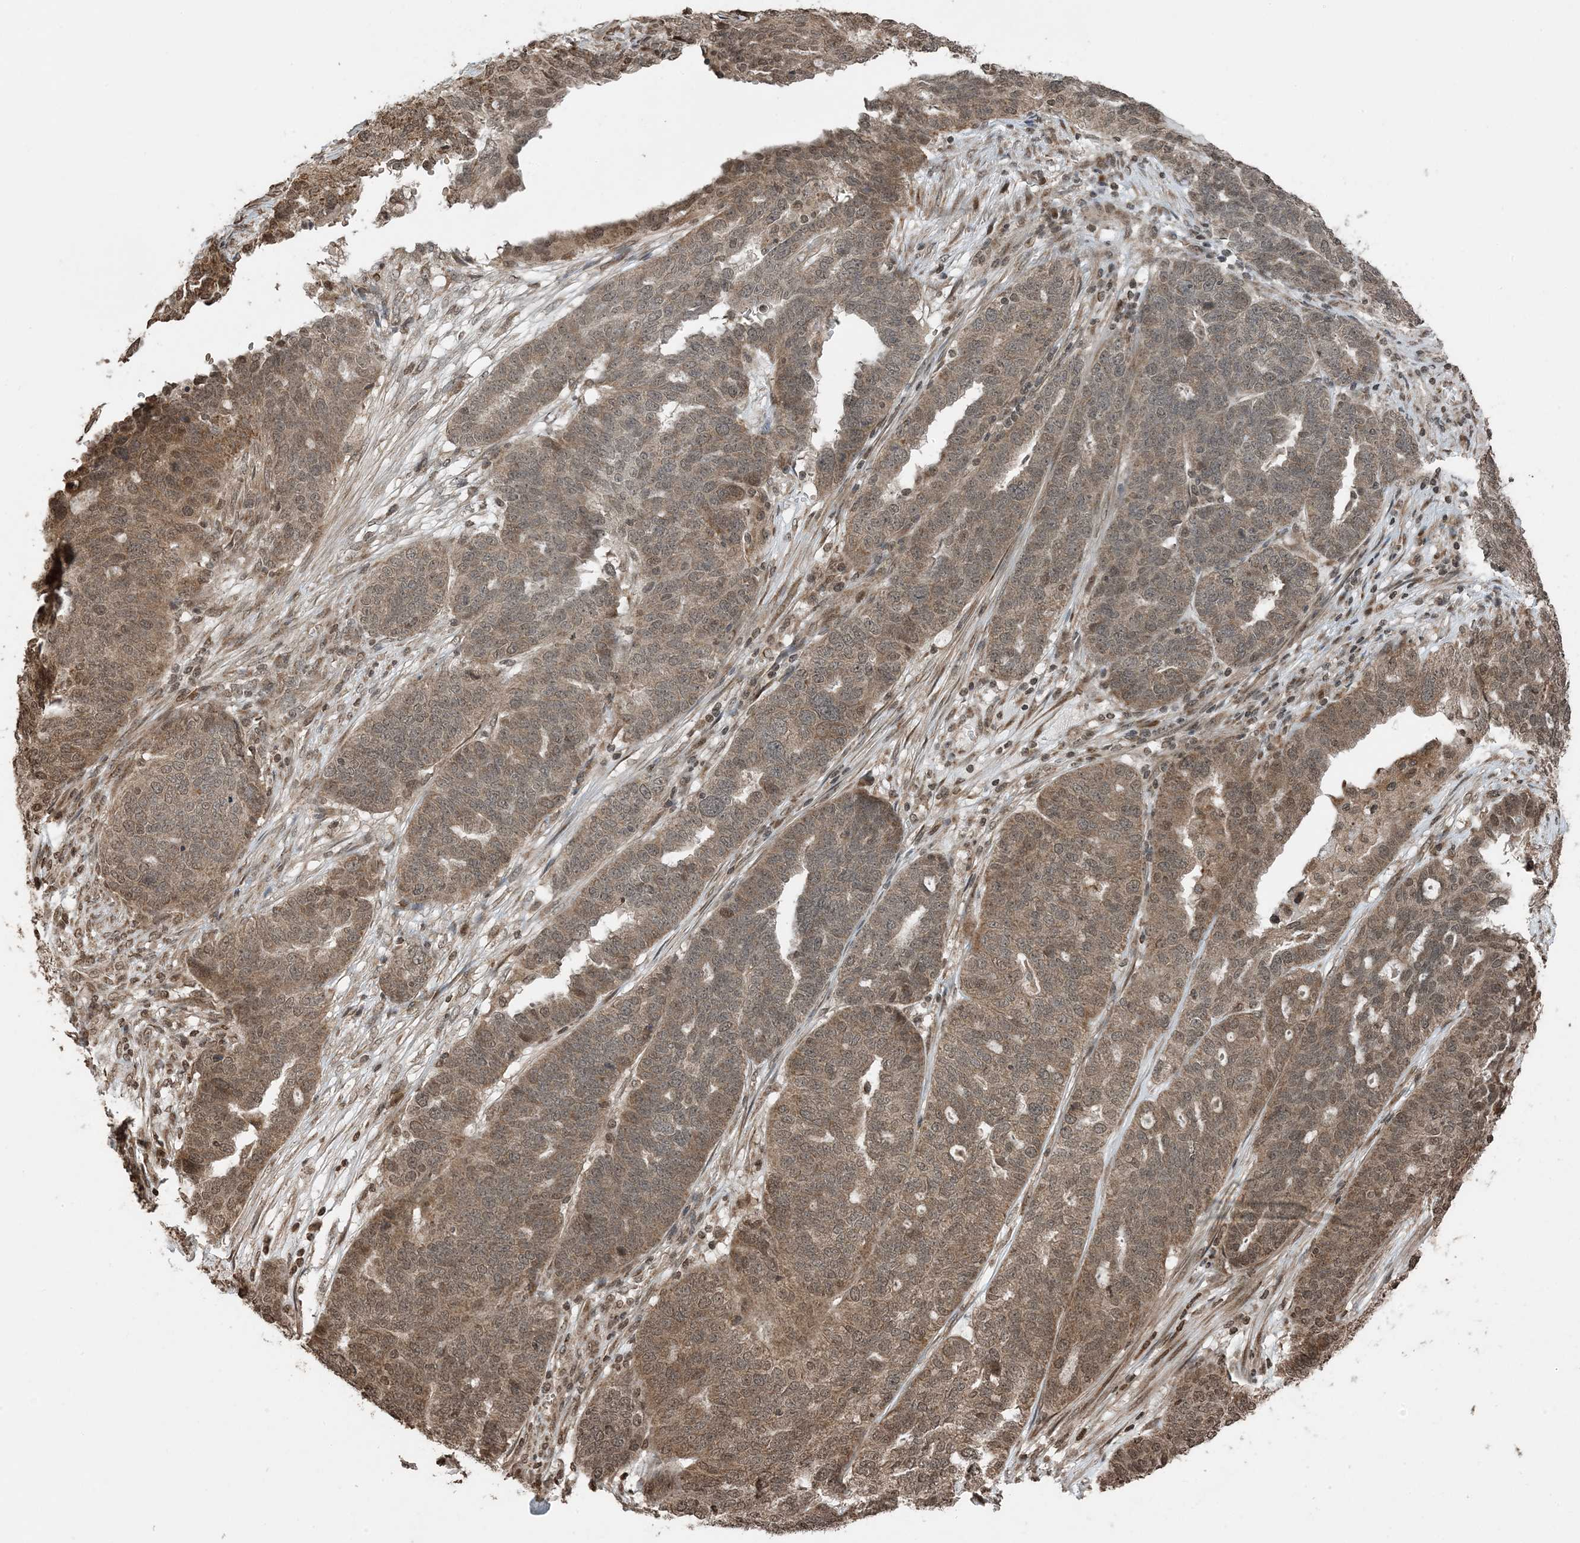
{"staining": {"intensity": "moderate", "quantity": ">75%", "location": "cytoplasmic/membranous,nuclear"}, "tissue": "ovarian cancer", "cell_type": "Tumor cells", "image_type": "cancer", "snomed": [{"axis": "morphology", "description": "Cystadenocarcinoma, serous, NOS"}, {"axis": "topography", "description": "Ovary"}], "caption": "Ovarian serous cystadenocarcinoma was stained to show a protein in brown. There is medium levels of moderate cytoplasmic/membranous and nuclear expression in approximately >75% of tumor cells.", "gene": "ZFAND2B", "patient": {"sex": "female", "age": 59}}